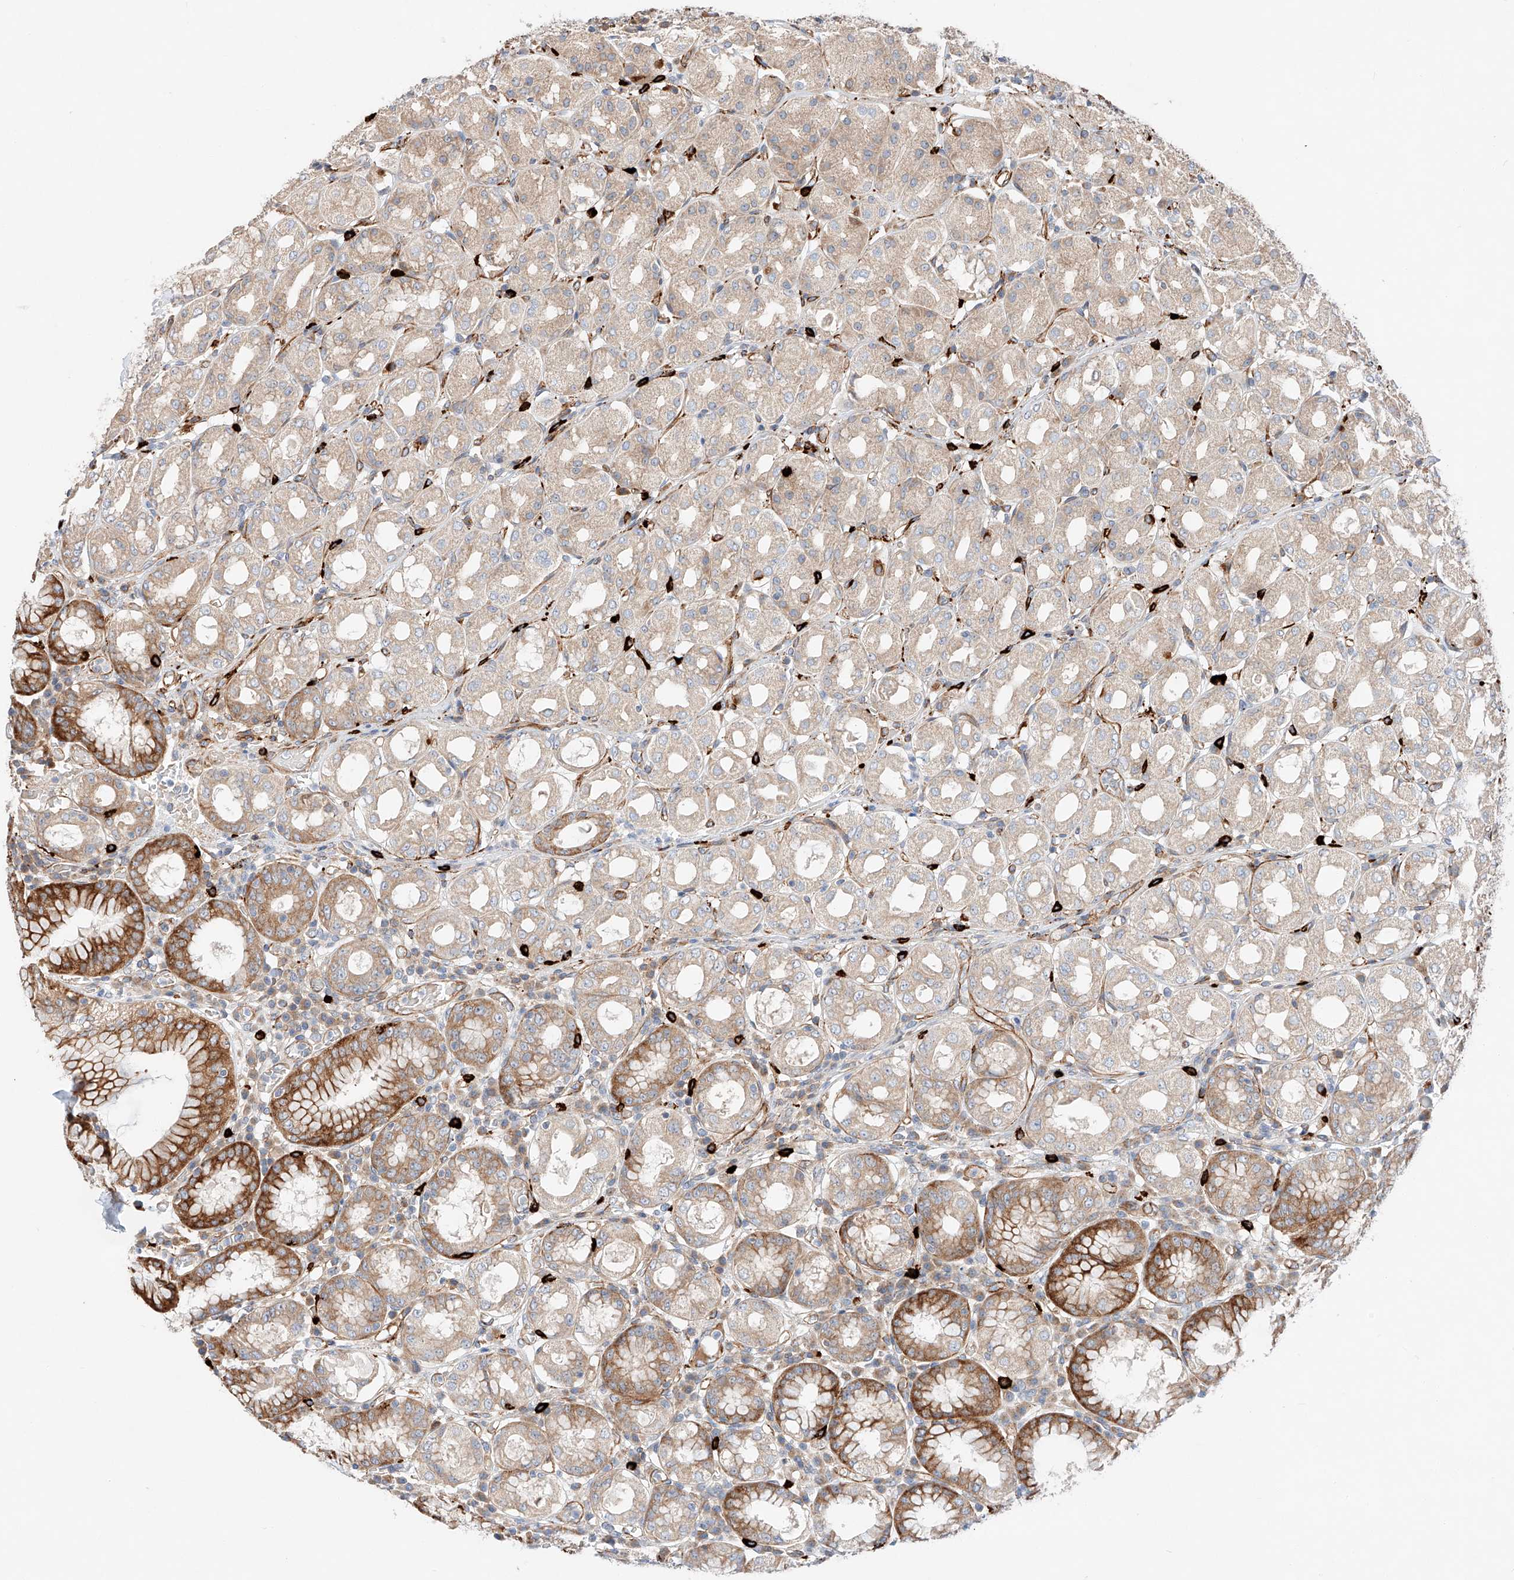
{"staining": {"intensity": "moderate", "quantity": "25%-75%", "location": "cytoplasmic/membranous"}, "tissue": "stomach", "cell_type": "Glandular cells", "image_type": "normal", "snomed": [{"axis": "morphology", "description": "Normal tissue, NOS"}, {"axis": "topography", "description": "Stomach"}, {"axis": "topography", "description": "Stomach, lower"}], "caption": "Stomach stained with DAB immunohistochemistry displays medium levels of moderate cytoplasmic/membranous positivity in about 25%-75% of glandular cells.", "gene": "MINDY4", "patient": {"sex": "female", "age": 56}}